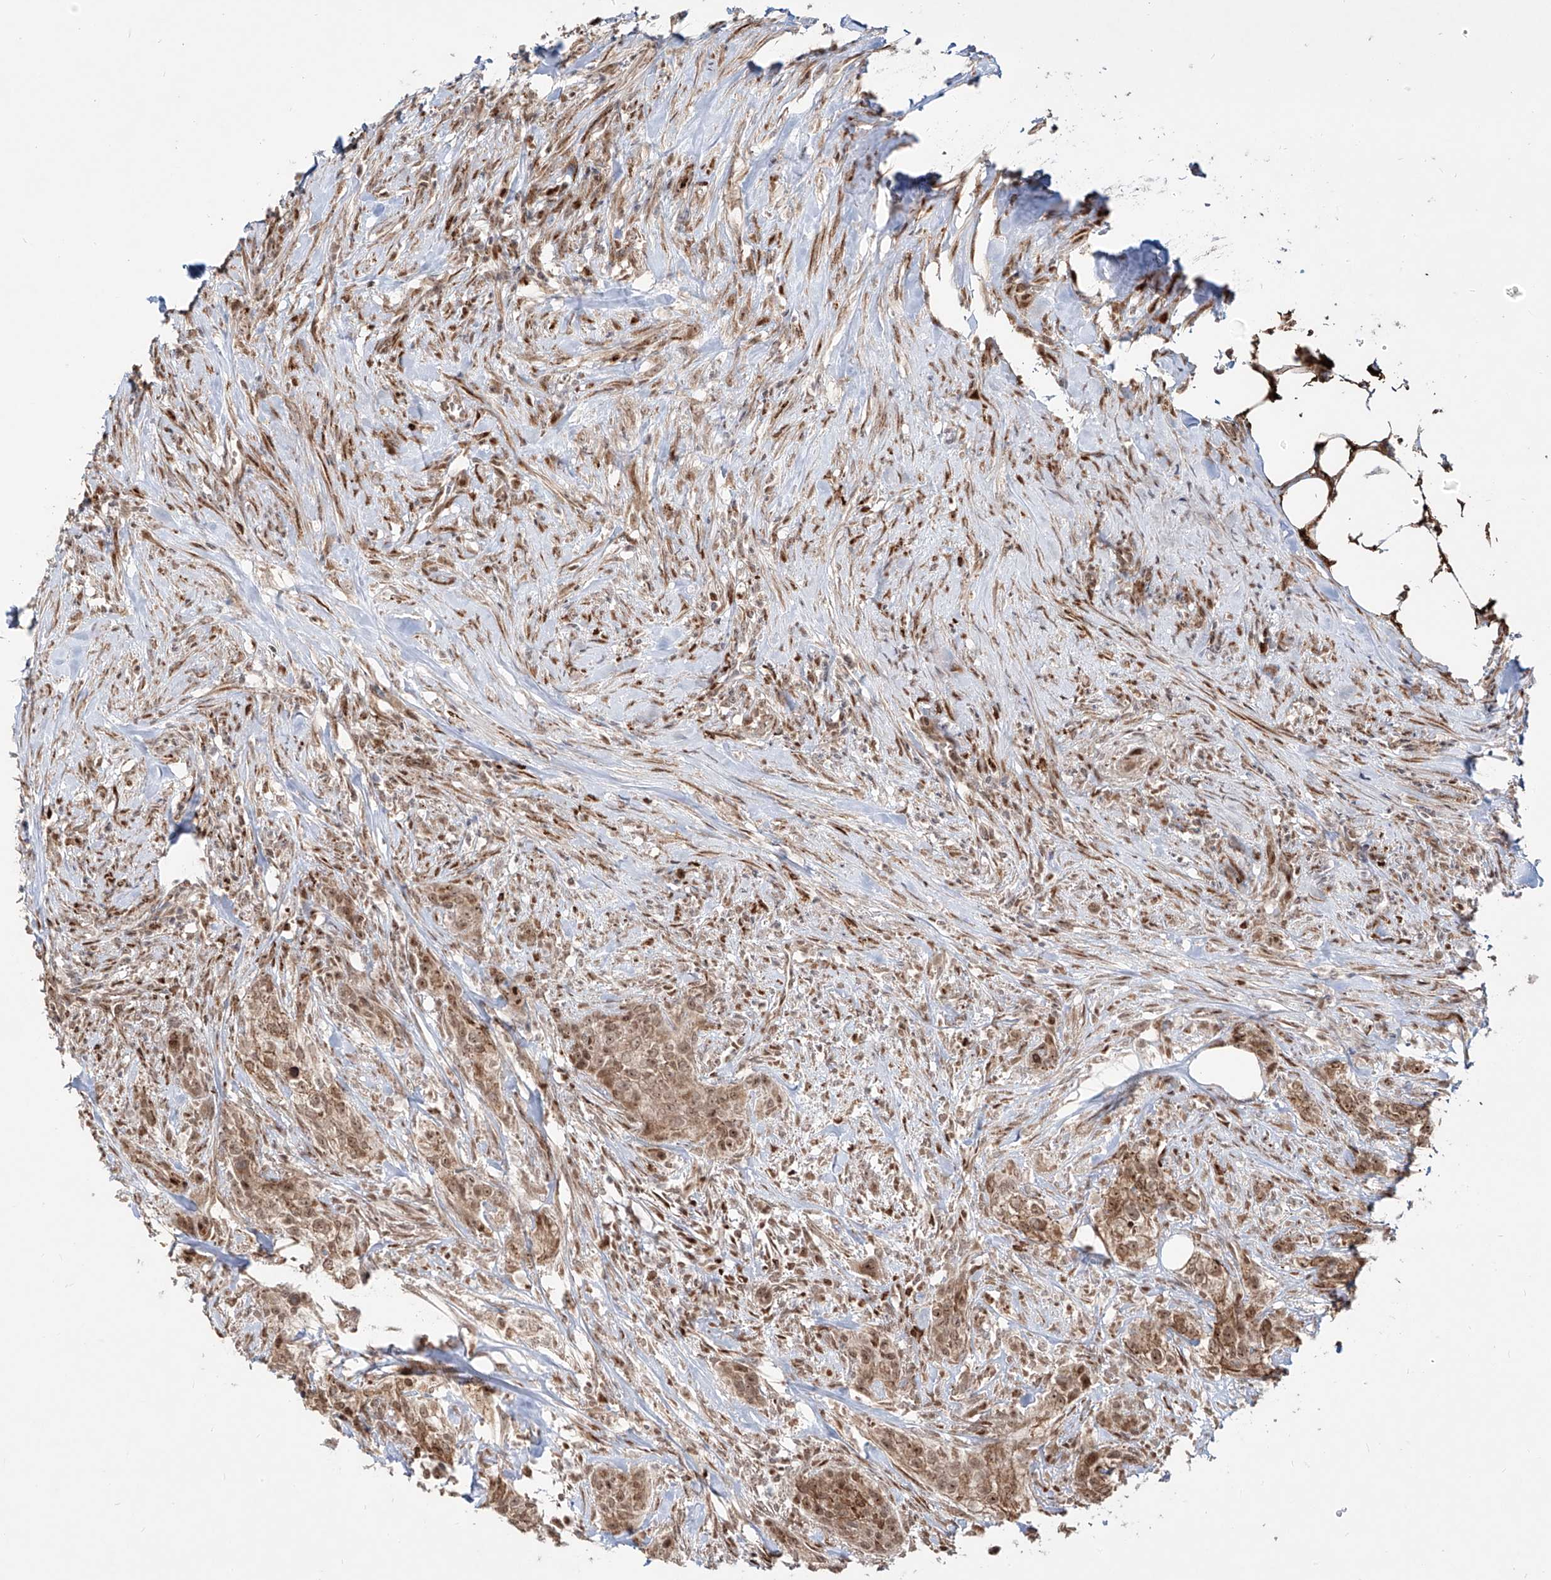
{"staining": {"intensity": "moderate", "quantity": ">75%", "location": "cytoplasmic/membranous,nuclear"}, "tissue": "urothelial cancer", "cell_type": "Tumor cells", "image_type": "cancer", "snomed": [{"axis": "morphology", "description": "Urothelial carcinoma, High grade"}, {"axis": "topography", "description": "Urinary bladder"}], "caption": "IHC photomicrograph of neoplastic tissue: human urothelial carcinoma (high-grade) stained using IHC shows medium levels of moderate protein expression localized specifically in the cytoplasmic/membranous and nuclear of tumor cells, appearing as a cytoplasmic/membranous and nuclear brown color.", "gene": "ZNF710", "patient": {"sex": "male", "age": 35}}